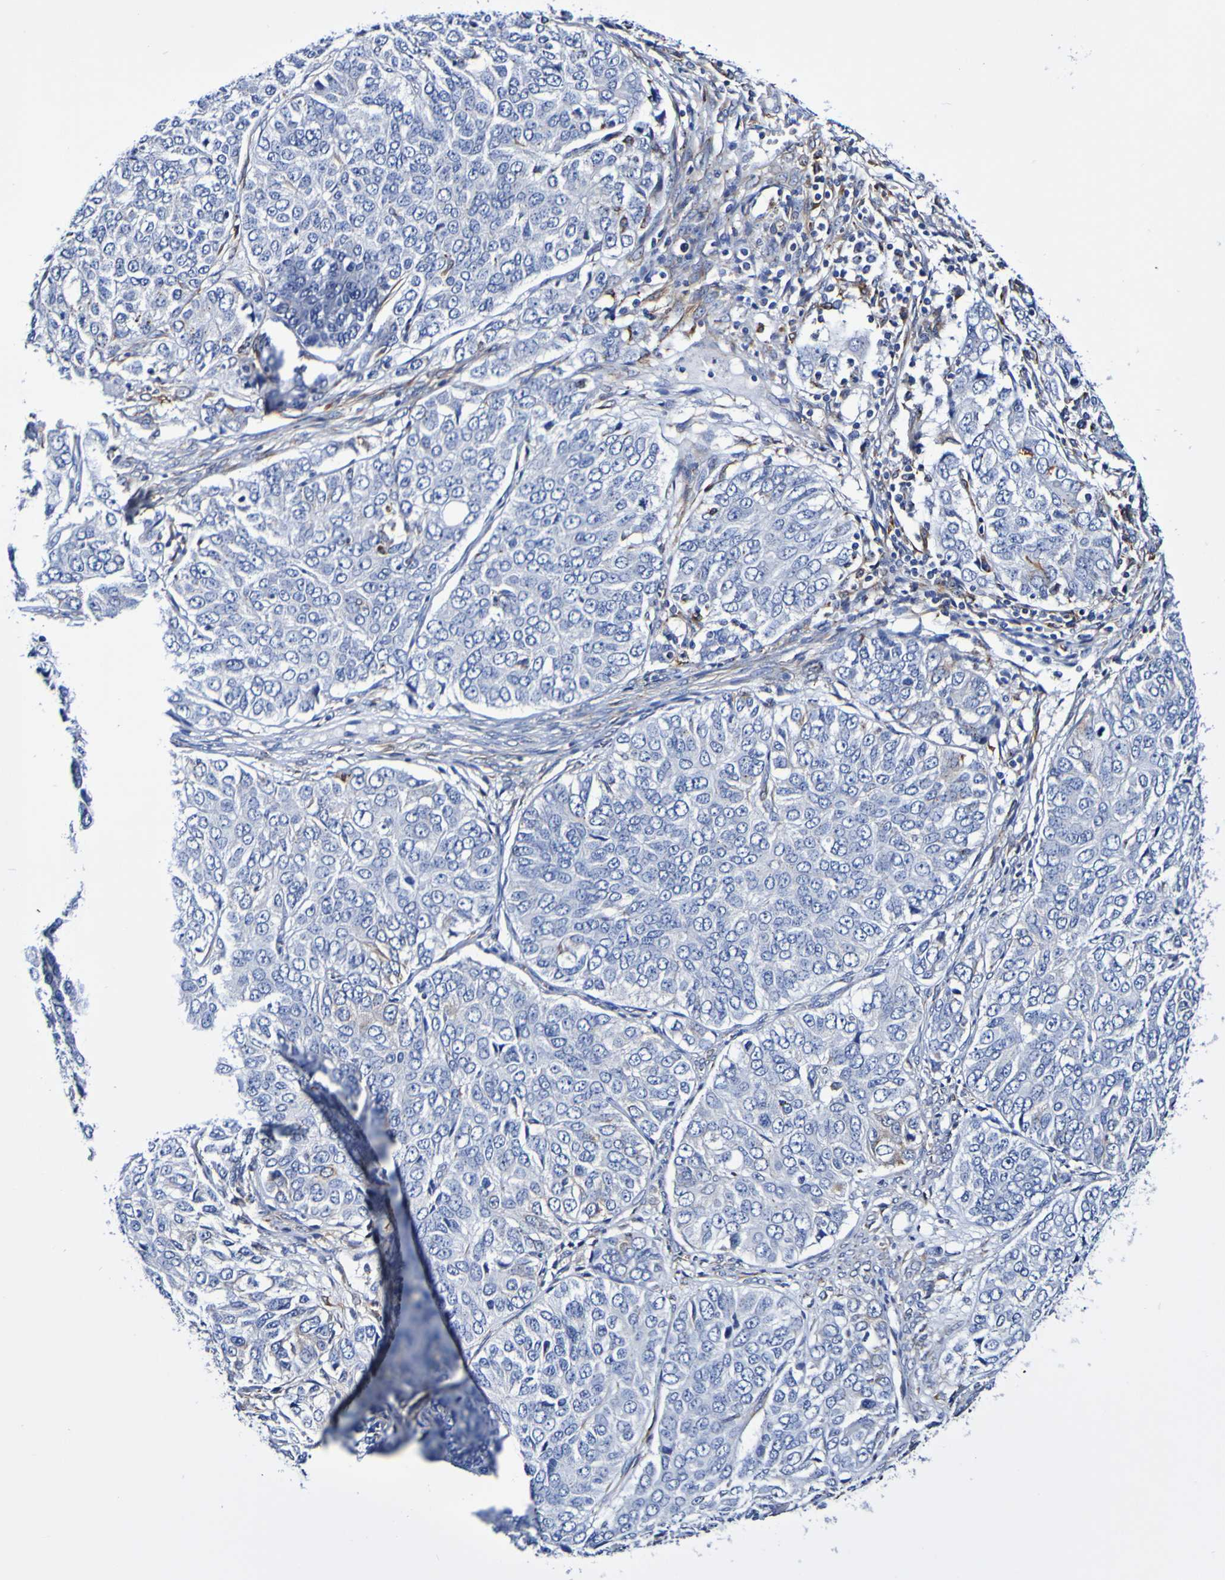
{"staining": {"intensity": "negative", "quantity": "none", "location": "none"}, "tissue": "ovarian cancer", "cell_type": "Tumor cells", "image_type": "cancer", "snomed": [{"axis": "morphology", "description": "Carcinoma, endometroid"}, {"axis": "topography", "description": "Ovary"}], "caption": "Tumor cells are negative for protein expression in human ovarian cancer. (Stains: DAB (3,3'-diaminobenzidine) immunohistochemistry (IHC) with hematoxylin counter stain, Microscopy: brightfield microscopy at high magnification).", "gene": "SEZ6", "patient": {"sex": "female", "age": 51}}